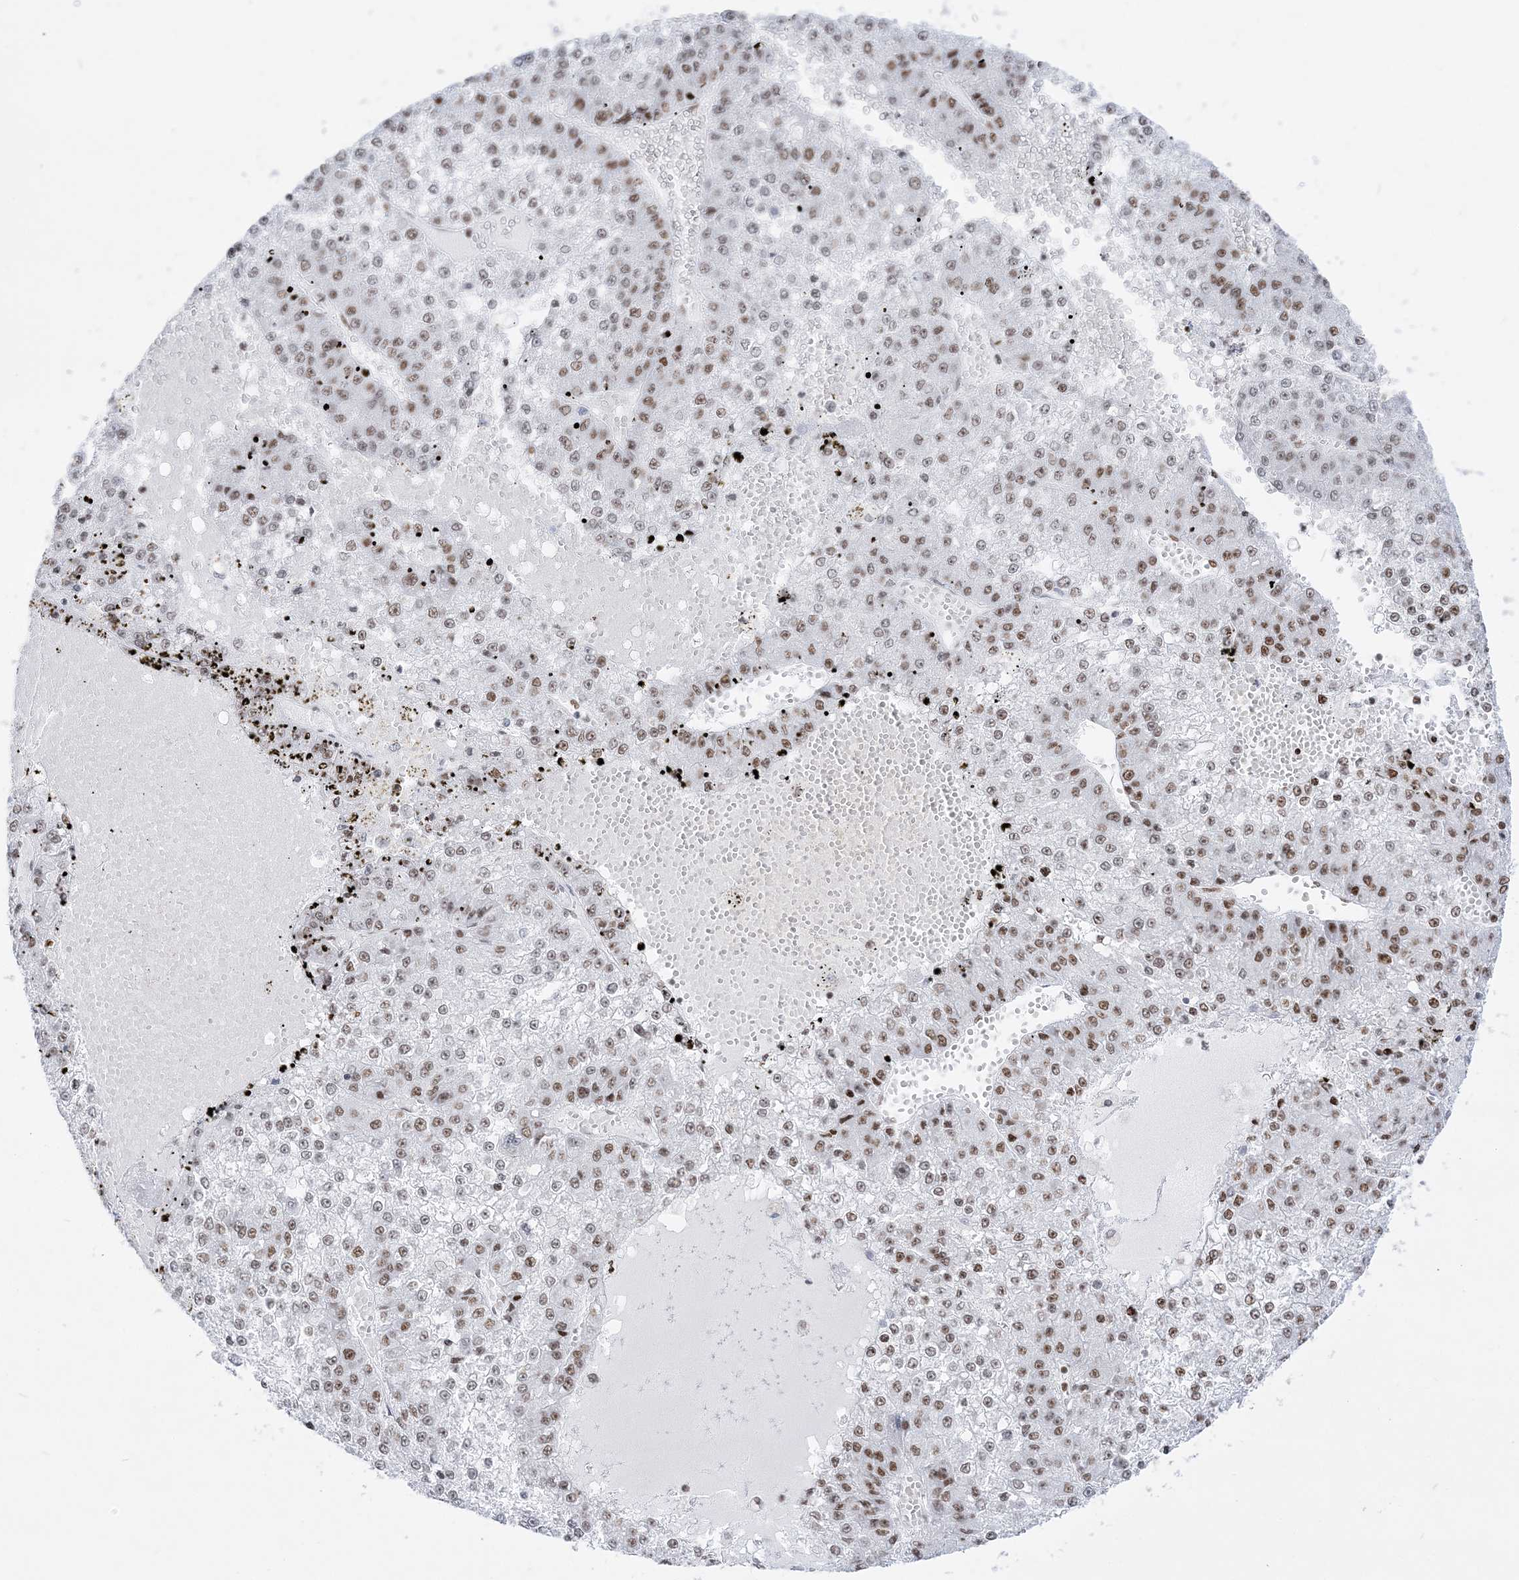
{"staining": {"intensity": "moderate", "quantity": ">75%", "location": "nuclear"}, "tissue": "liver cancer", "cell_type": "Tumor cells", "image_type": "cancer", "snomed": [{"axis": "morphology", "description": "Carcinoma, Hepatocellular, NOS"}, {"axis": "topography", "description": "Liver"}], "caption": "Approximately >75% of tumor cells in human hepatocellular carcinoma (liver) demonstrate moderate nuclear protein staining as visualized by brown immunohistochemical staining.", "gene": "DDX21", "patient": {"sex": "female", "age": 73}}